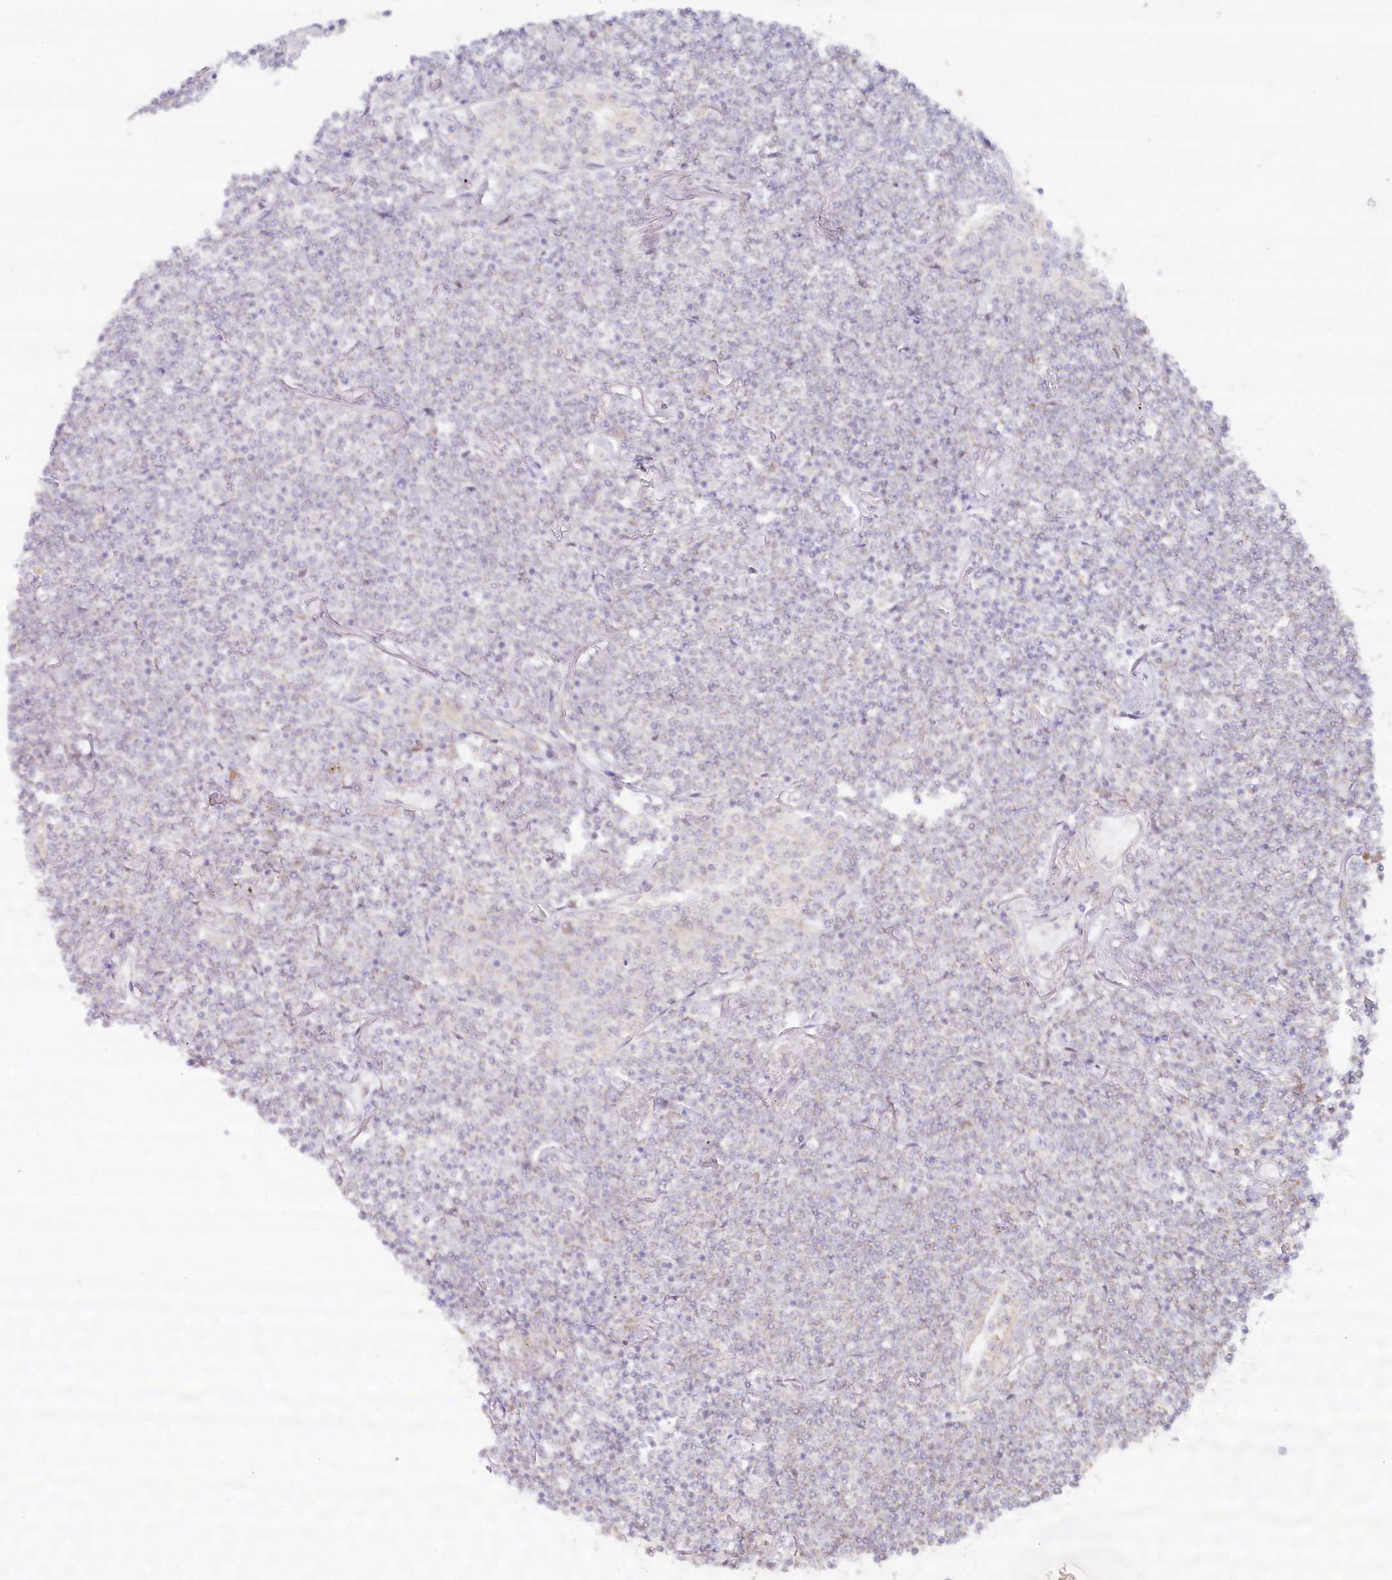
{"staining": {"intensity": "negative", "quantity": "none", "location": "none"}, "tissue": "lymphoma", "cell_type": "Tumor cells", "image_type": "cancer", "snomed": [{"axis": "morphology", "description": "Malignant lymphoma, non-Hodgkin's type, Low grade"}, {"axis": "topography", "description": "Lung"}], "caption": "A micrograph of human lymphoma is negative for staining in tumor cells.", "gene": "PSAPL1", "patient": {"sex": "female", "age": 71}}